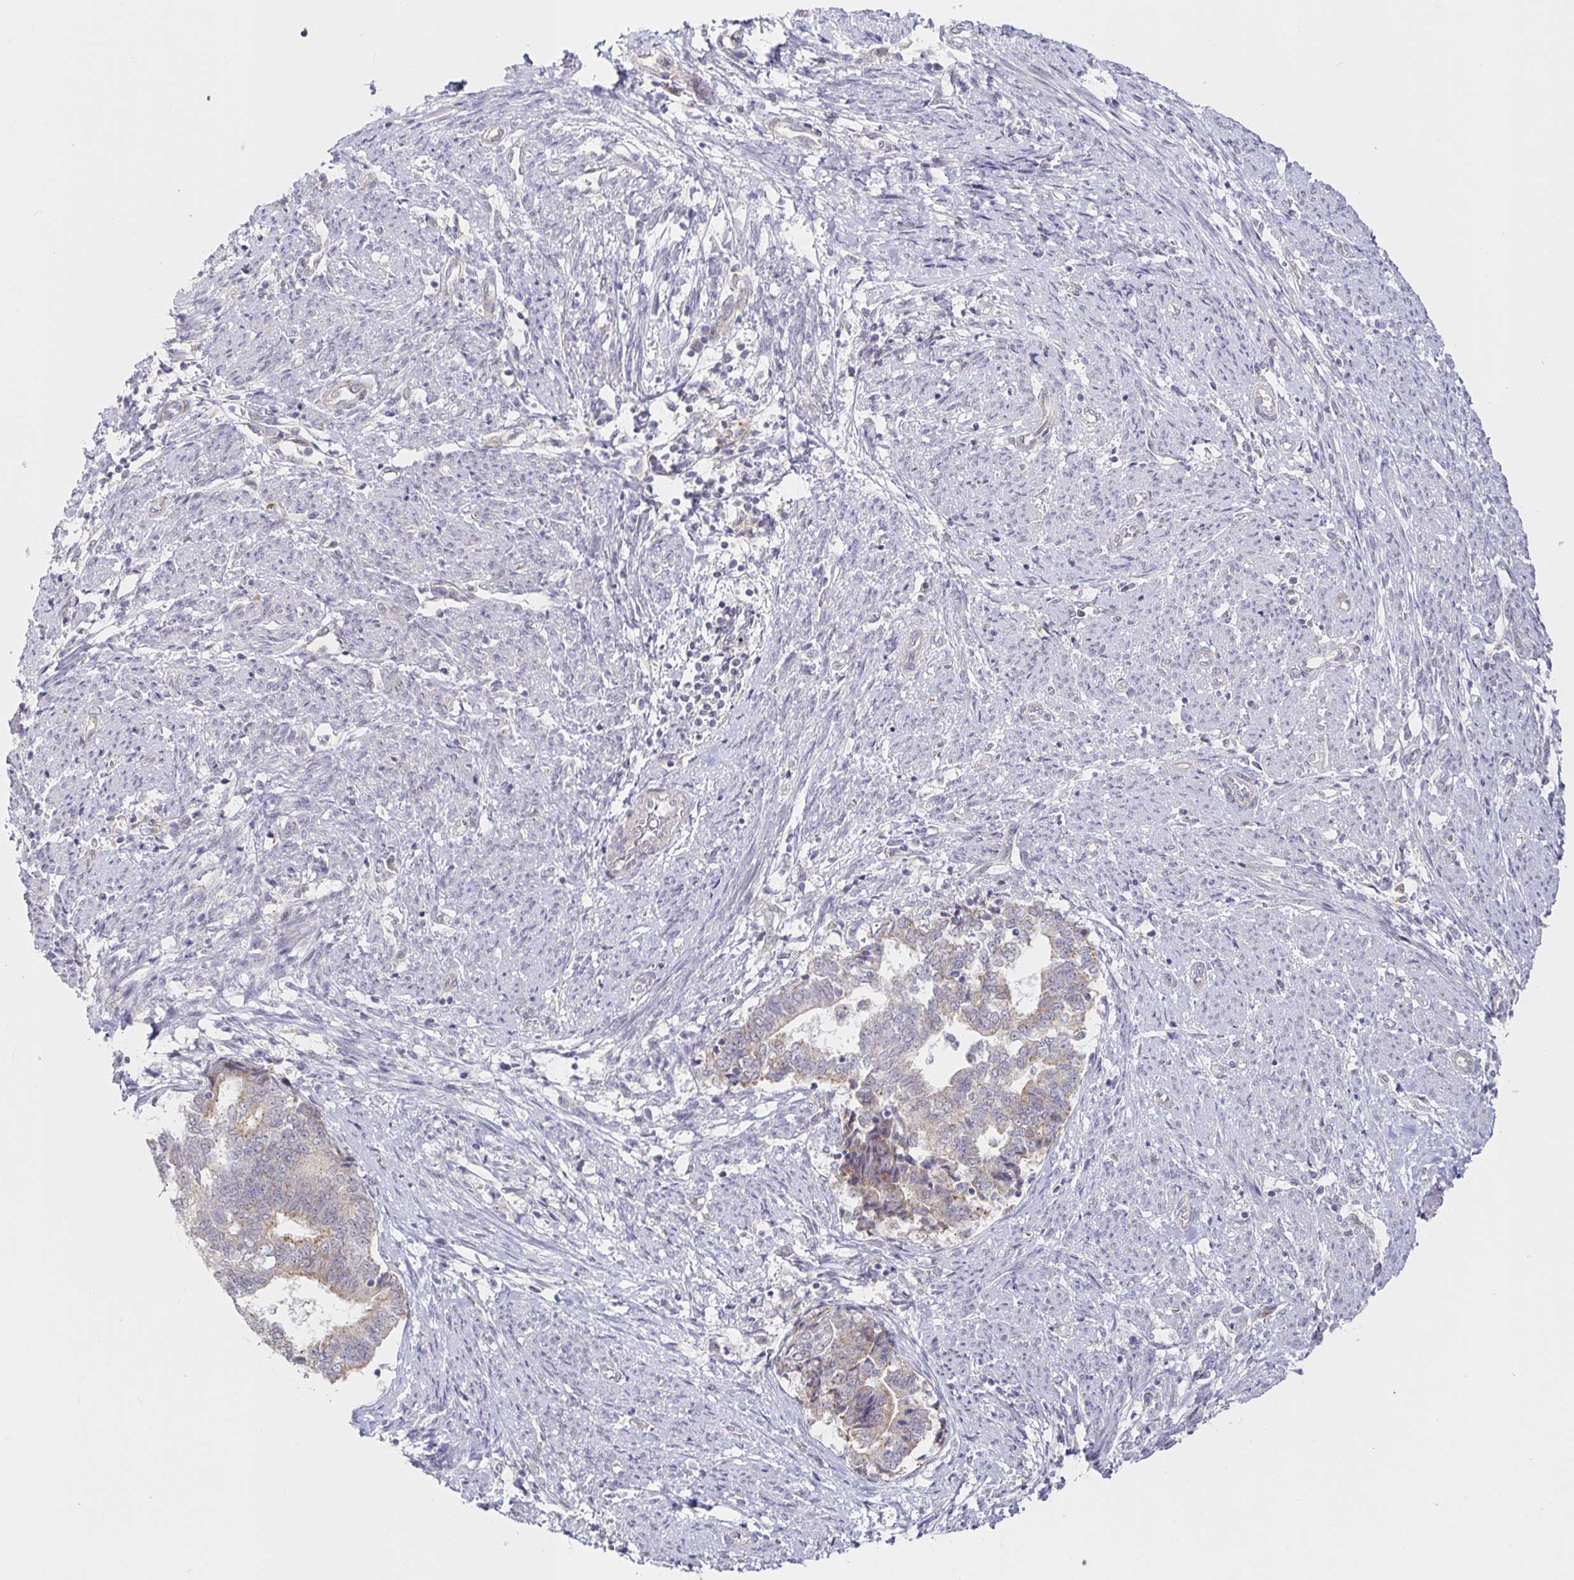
{"staining": {"intensity": "weak", "quantity": "25%-75%", "location": "cytoplasmic/membranous"}, "tissue": "endometrial cancer", "cell_type": "Tumor cells", "image_type": "cancer", "snomed": [{"axis": "morphology", "description": "Adenocarcinoma, NOS"}, {"axis": "topography", "description": "Endometrium"}], "caption": "An immunohistochemistry (IHC) histopathology image of tumor tissue is shown. Protein staining in brown shows weak cytoplasmic/membranous positivity in adenocarcinoma (endometrial) within tumor cells. Nuclei are stained in blue.", "gene": "CIT", "patient": {"sex": "female", "age": 65}}